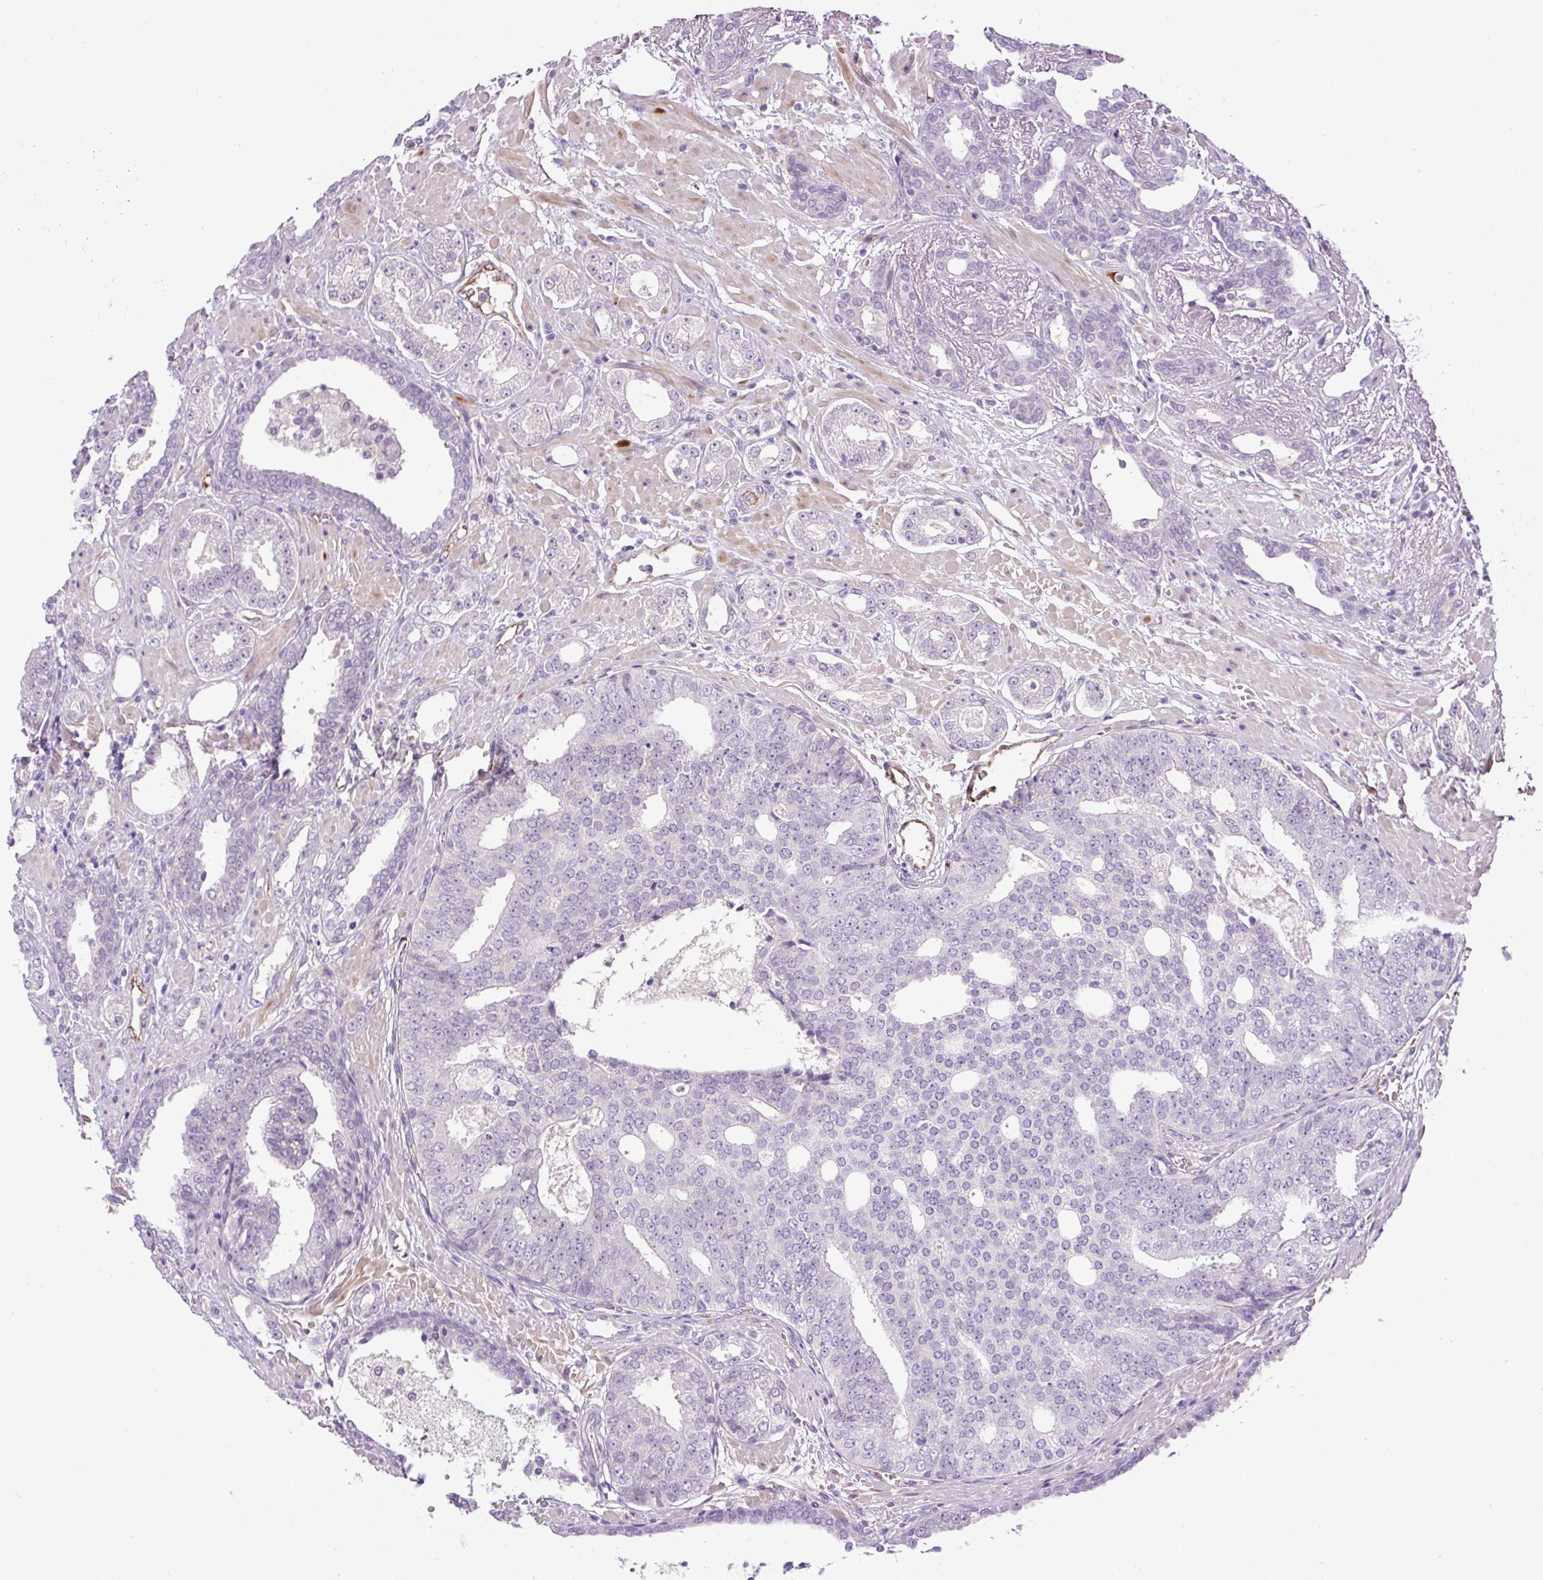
{"staining": {"intensity": "negative", "quantity": "none", "location": "none"}, "tissue": "prostate cancer", "cell_type": "Tumor cells", "image_type": "cancer", "snomed": [{"axis": "morphology", "description": "Adenocarcinoma, High grade"}, {"axis": "topography", "description": "Prostate"}], "caption": "Tumor cells are negative for brown protein staining in adenocarcinoma (high-grade) (prostate).", "gene": "LEFTY2", "patient": {"sex": "male", "age": 71}}